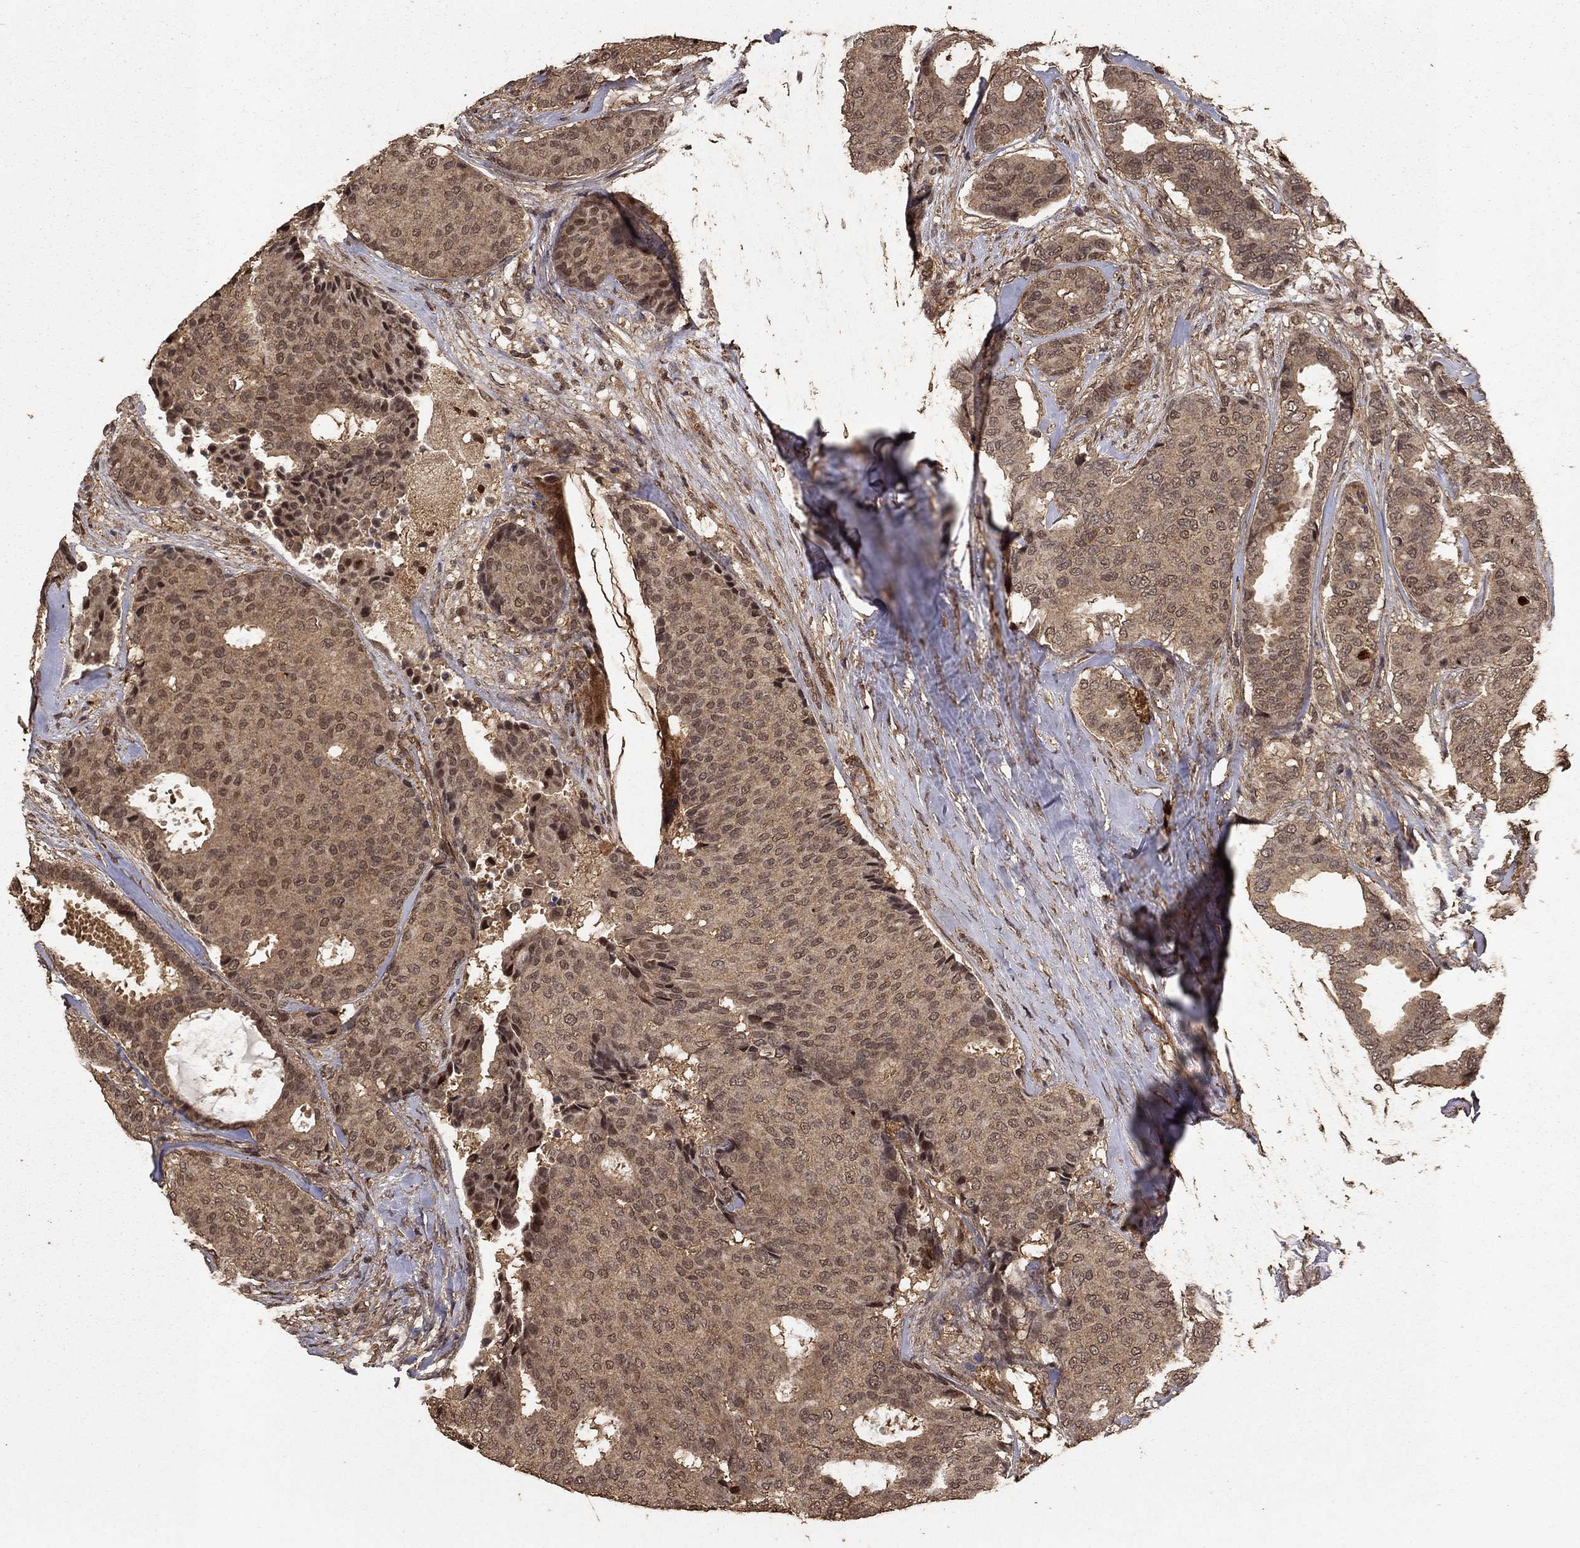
{"staining": {"intensity": "moderate", "quantity": "25%-75%", "location": "cytoplasmic/membranous"}, "tissue": "breast cancer", "cell_type": "Tumor cells", "image_type": "cancer", "snomed": [{"axis": "morphology", "description": "Duct carcinoma"}, {"axis": "topography", "description": "Breast"}], "caption": "A histopathology image of breast cancer (infiltrating ductal carcinoma) stained for a protein displays moderate cytoplasmic/membranous brown staining in tumor cells.", "gene": "PRDM1", "patient": {"sex": "female", "age": 75}}